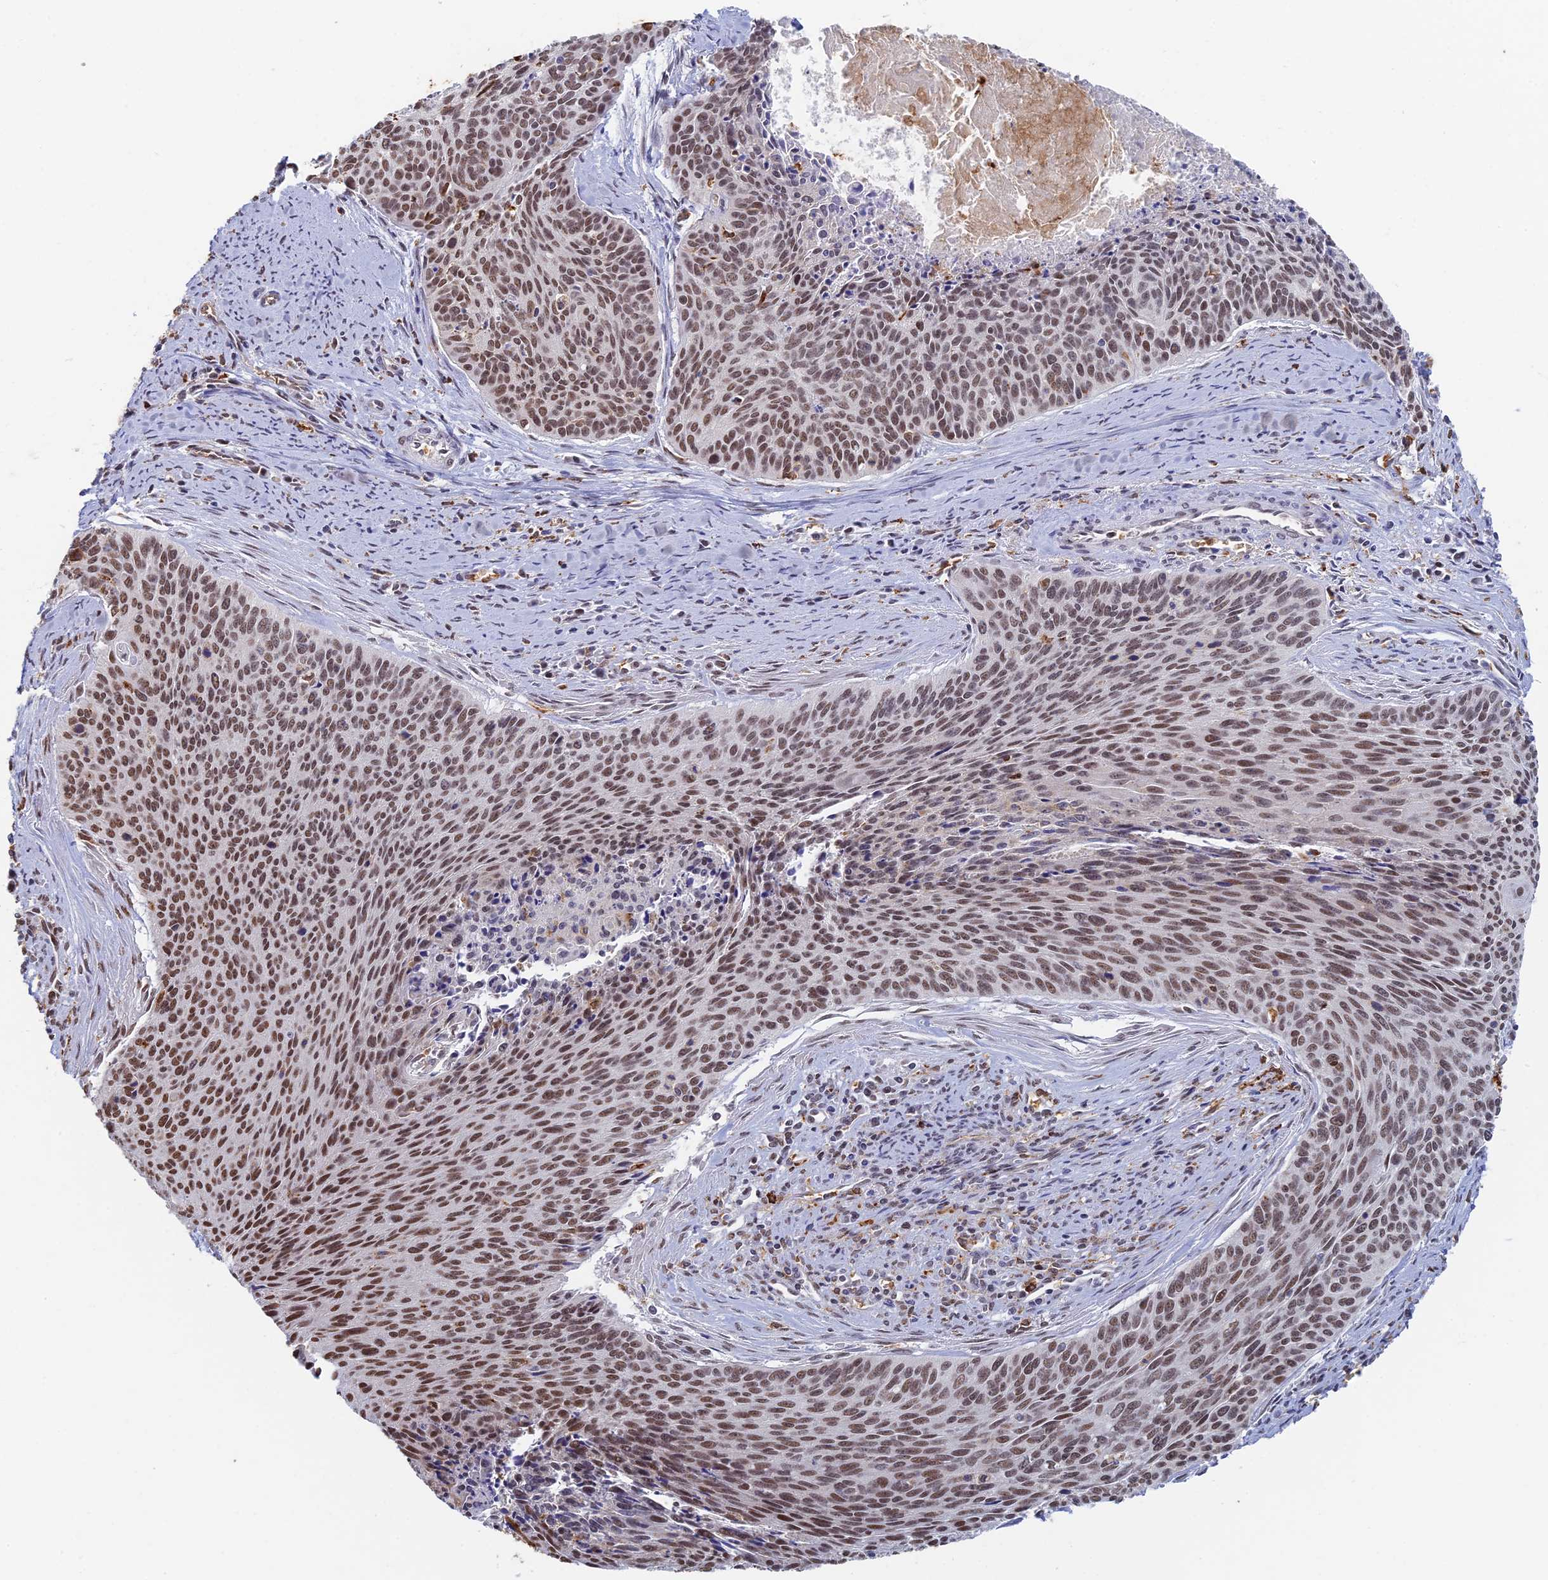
{"staining": {"intensity": "moderate", "quantity": ">75%", "location": "nuclear"}, "tissue": "cervical cancer", "cell_type": "Tumor cells", "image_type": "cancer", "snomed": [{"axis": "morphology", "description": "Squamous cell carcinoma, NOS"}, {"axis": "topography", "description": "Cervix"}], "caption": "Cervical cancer stained with a protein marker shows moderate staining in tumor cells.", "gene": "GPATCH1", "patient": {"sex": "female", "age": 55}}